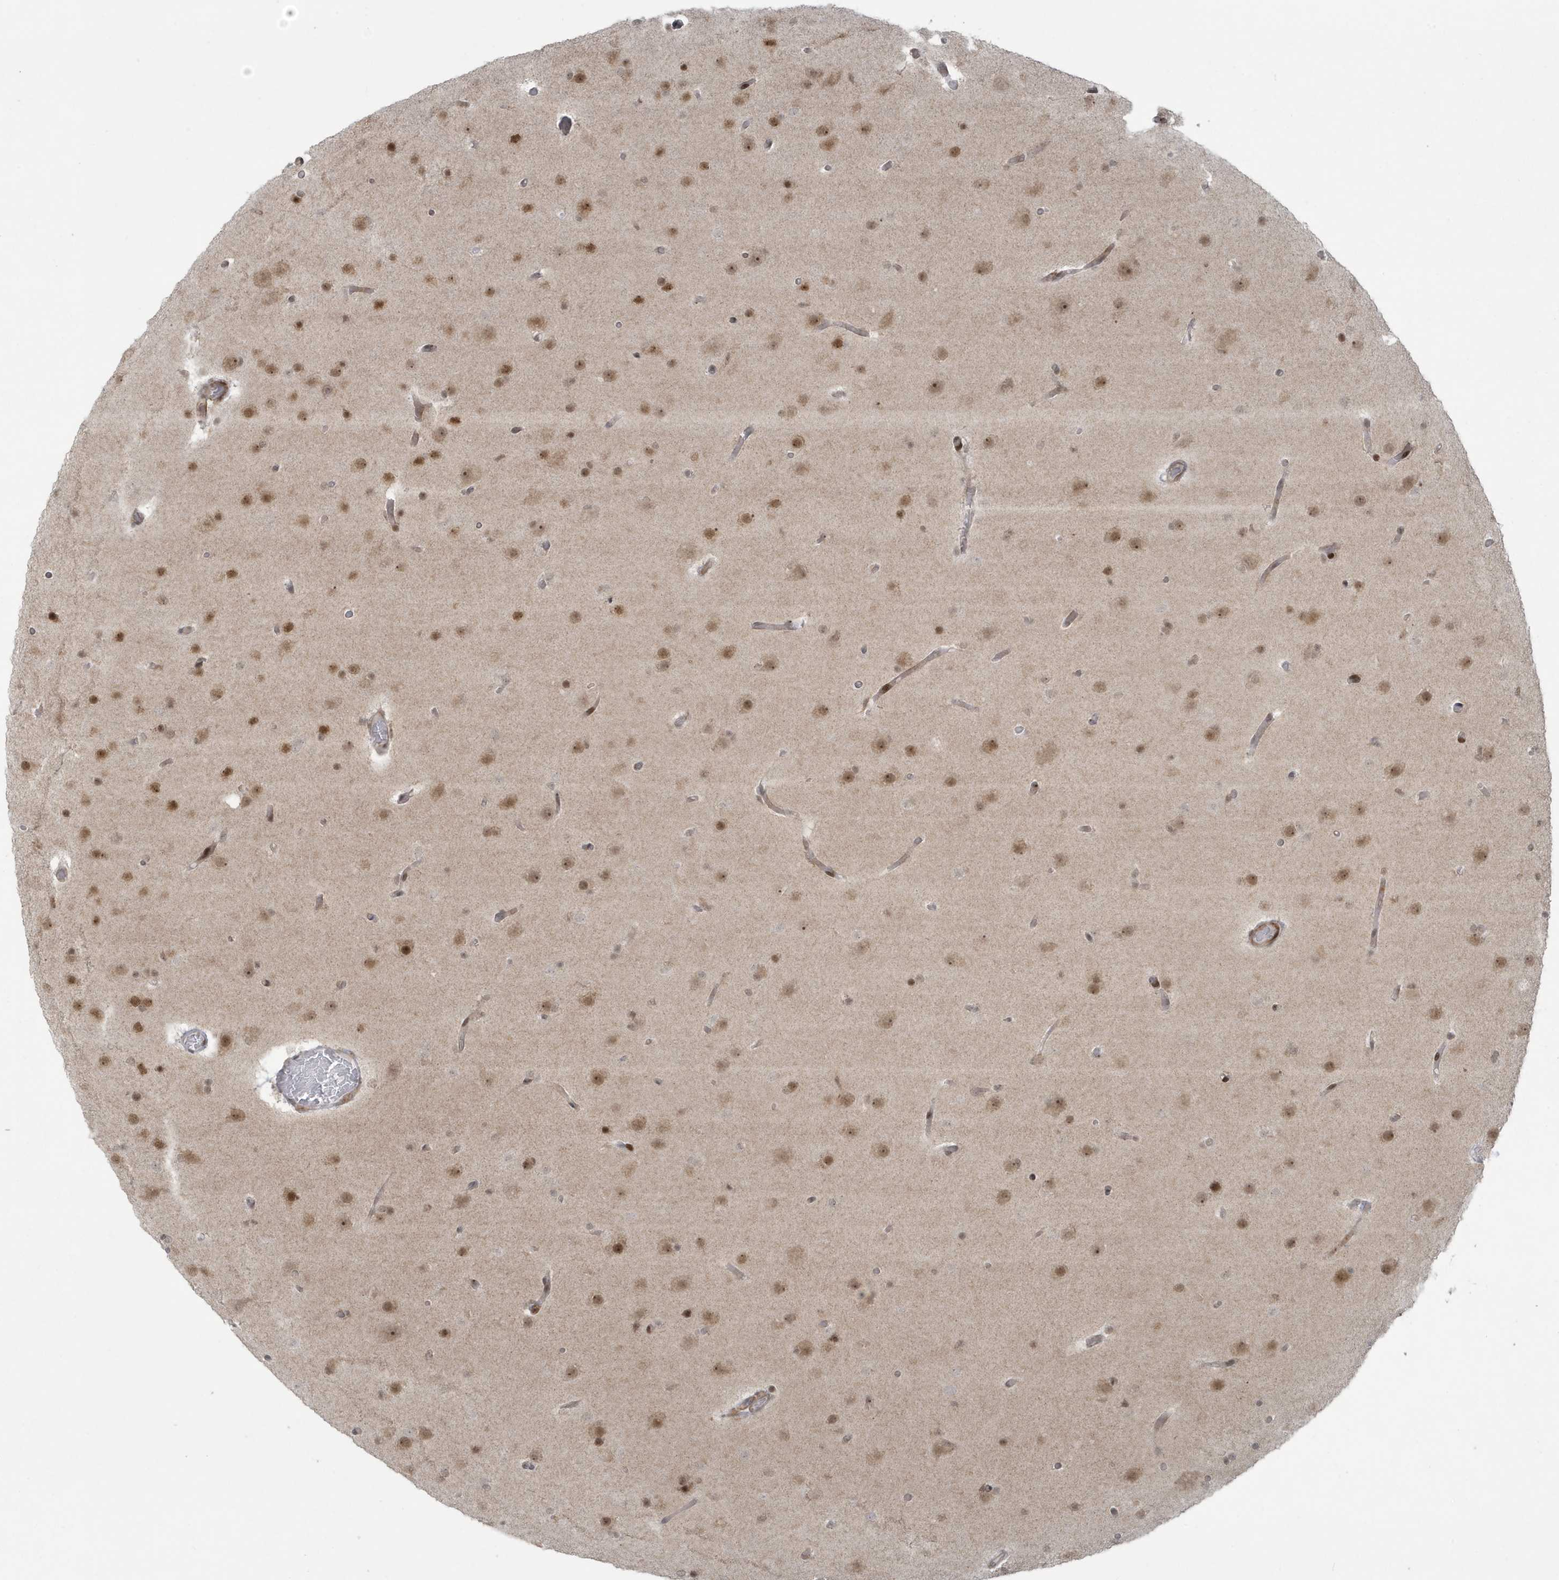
{"staining": {"intensity": "moderate", "quantity": ">75%", "location": "nuclear"}, "tissue": "glioma", "cell_type": "Tumor cells", "image_type": "cancer", "snomed": [{"axis": "morphology", "description": "Glioma, malignant, High grade"}, {"axis": "topography", "description": "Cerebral cortex"}], "caption": "A brown stain shows moderate nuclear staining of a protein in human malignant glioma (high-grade) tumor cells.", "gene": "C1orf52", "patient": {"sex": "female", "age": 36}}